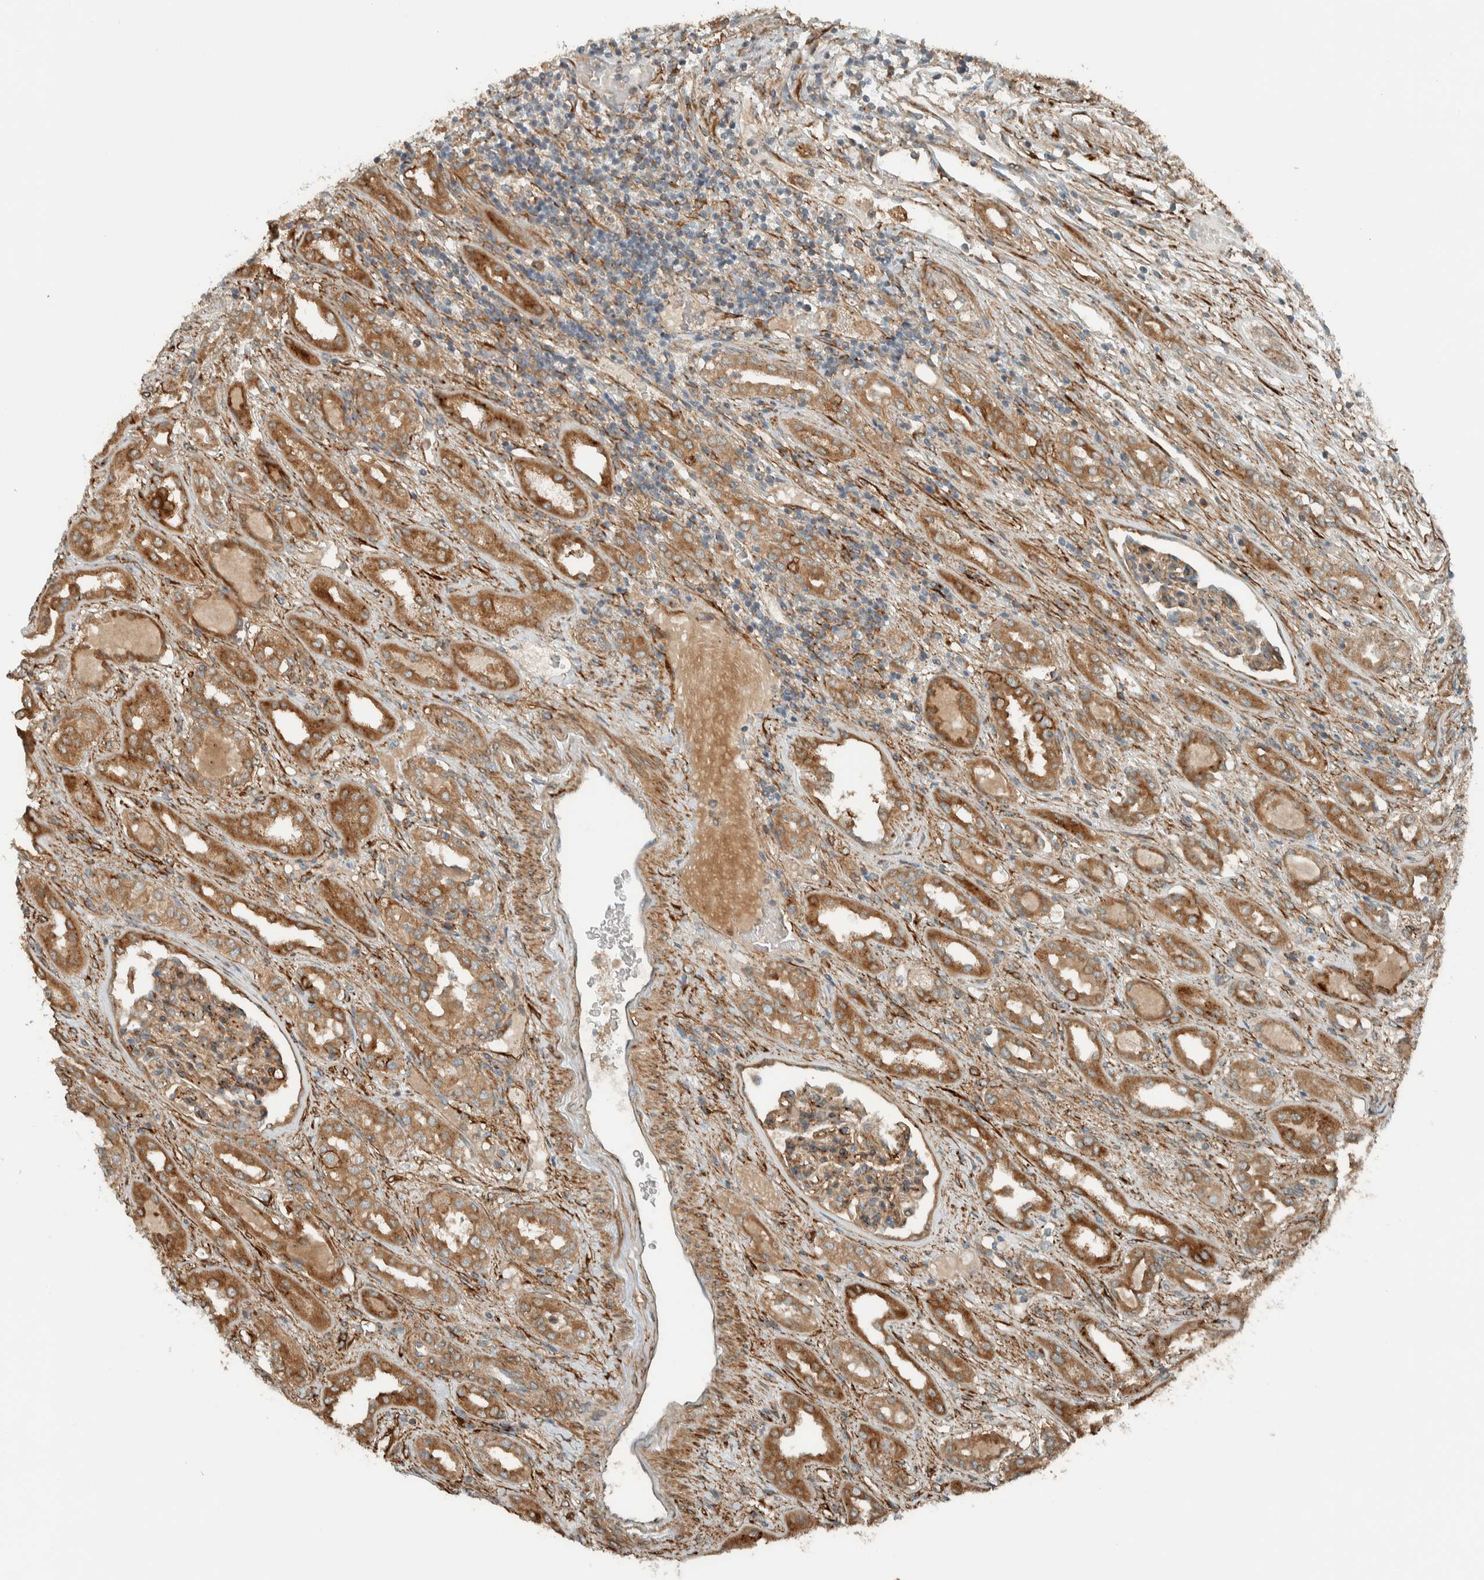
{"staining": {"intensity": "moderate", "quantity": ">75%", "location": "cytoplasmic/membranous"}, "tissue": "renal cancer", "cell_type": "Tumor cells", "image_type": "cancer", "snomed": [{"axis": "morphology", "description": "Adenocarcinoma, NOS"}, {"axis": "topography", "description": "Kidney"}], "caption": "Tumor cells show medium levels of moderate cytoplasmic/membranous positivity in approximately >75% of cells in adenocarcinoma (renal).", "gene": "EXOC7", "patient": {"sex": "female", "age": 54}}